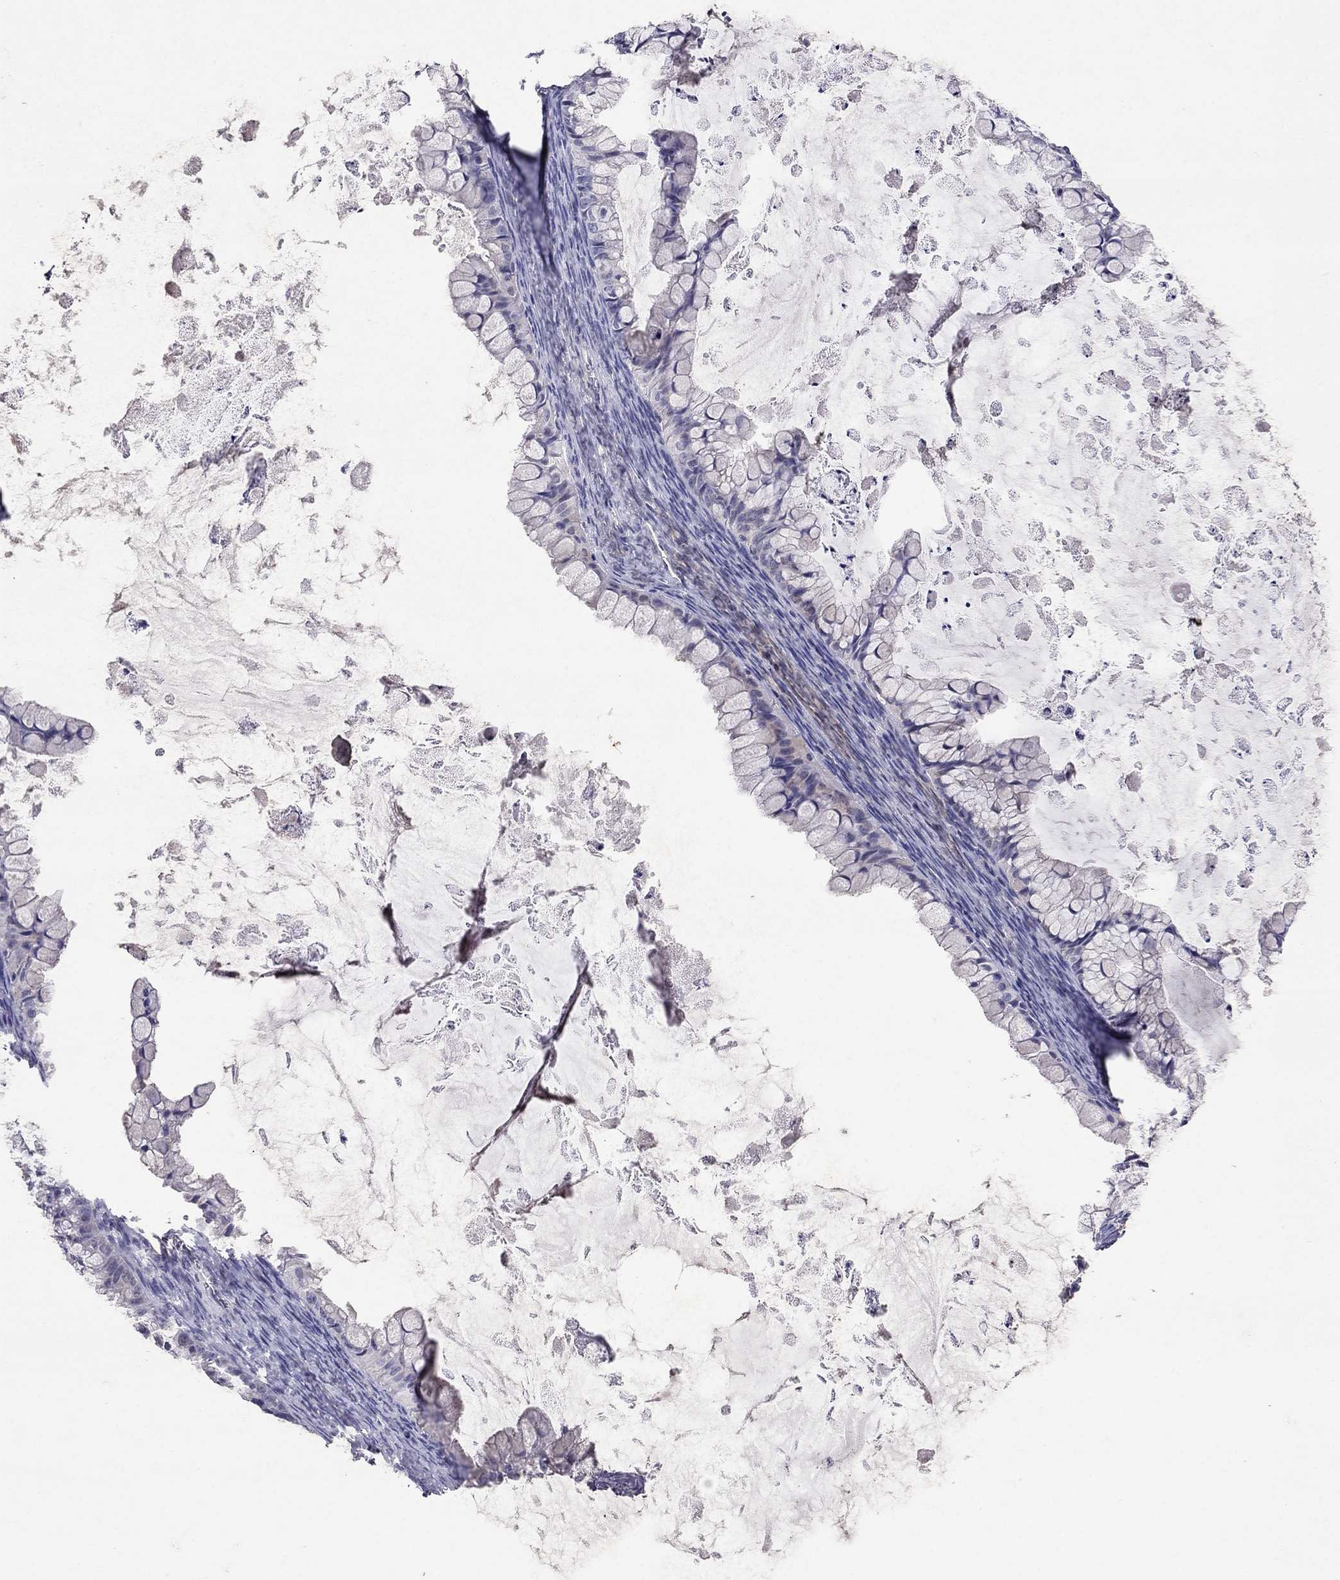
{"staining": {"intensity": "negative", "quantity": "none", "location": "none"}, "tissue": "ovarian cancer", "cell_type": "Tumor cells", "image_type": "cancer", "snomed": [{"axis": "morphology", "description": "Cystadenocarcinoma, mucinous, NOS"}, {"axis": "topography", "description": "Ovary"}], "caption": "Human ovarian mucinous cystadenocarcinoma stained for a protein using immunohistochemistry exhibits no positivity in tumor cells.", "gene": "FST", "patient": {"sex": "female", "age": 35}}